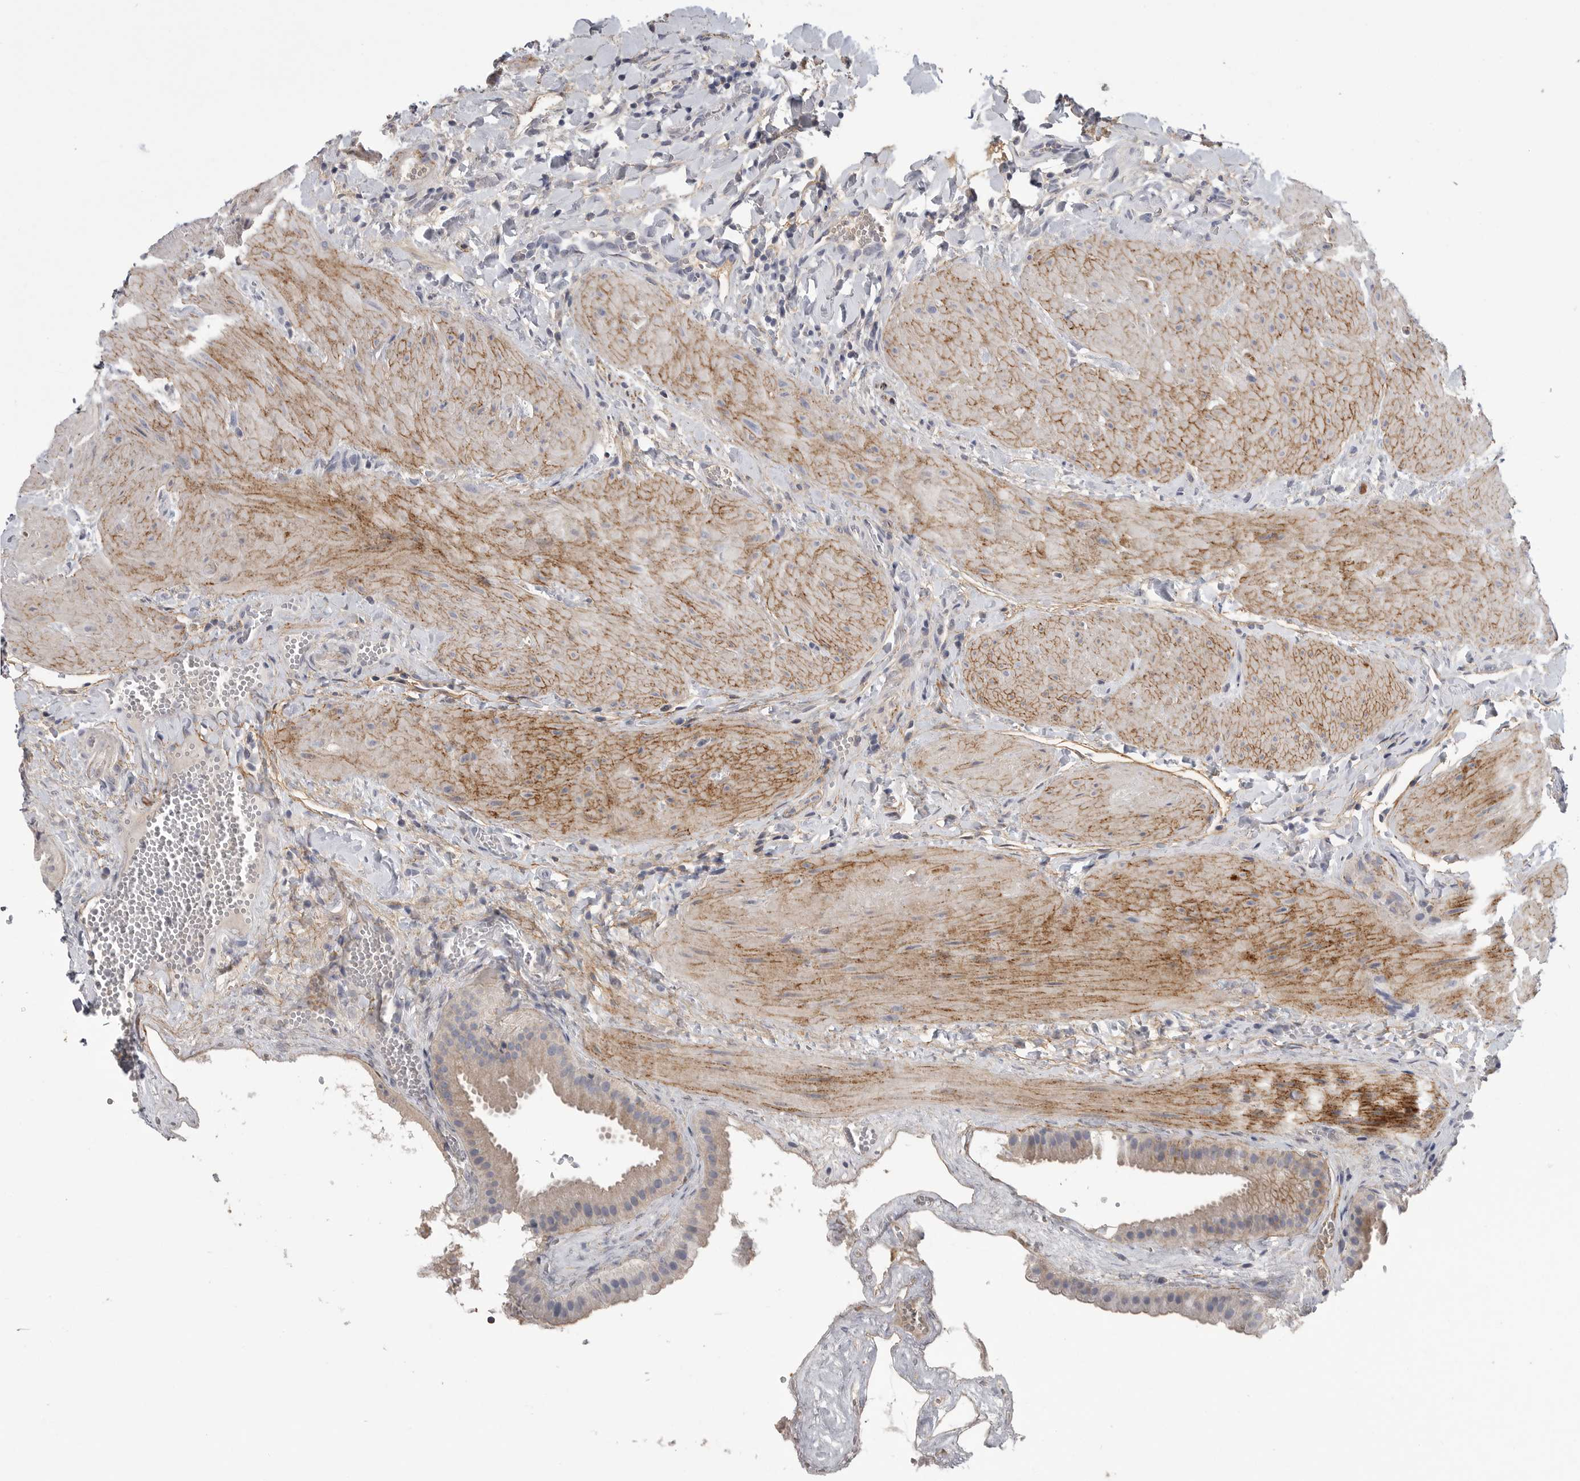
{"staining": {"intensity": "weak", "quantity": "<25%", "location": "cytoplasmic/membranous"}, "tissue": "gallbladder", "cell_type": "Glandular cells", "image_type": "normal", "snomed": [{"axis": "morphology", "description": "Normal tissue, NOS"}, {"axis": "topography", "description": "Gallbladder"}], "caption": "IHC histopathology image of normal gallbladder stained for a protein (brown), which displays no expression in glandular cells. (DAB immunohistochemistry (IHC), high magnification).", "gene": "SDC3", "patient": {"sex": "male", "age": 55}}